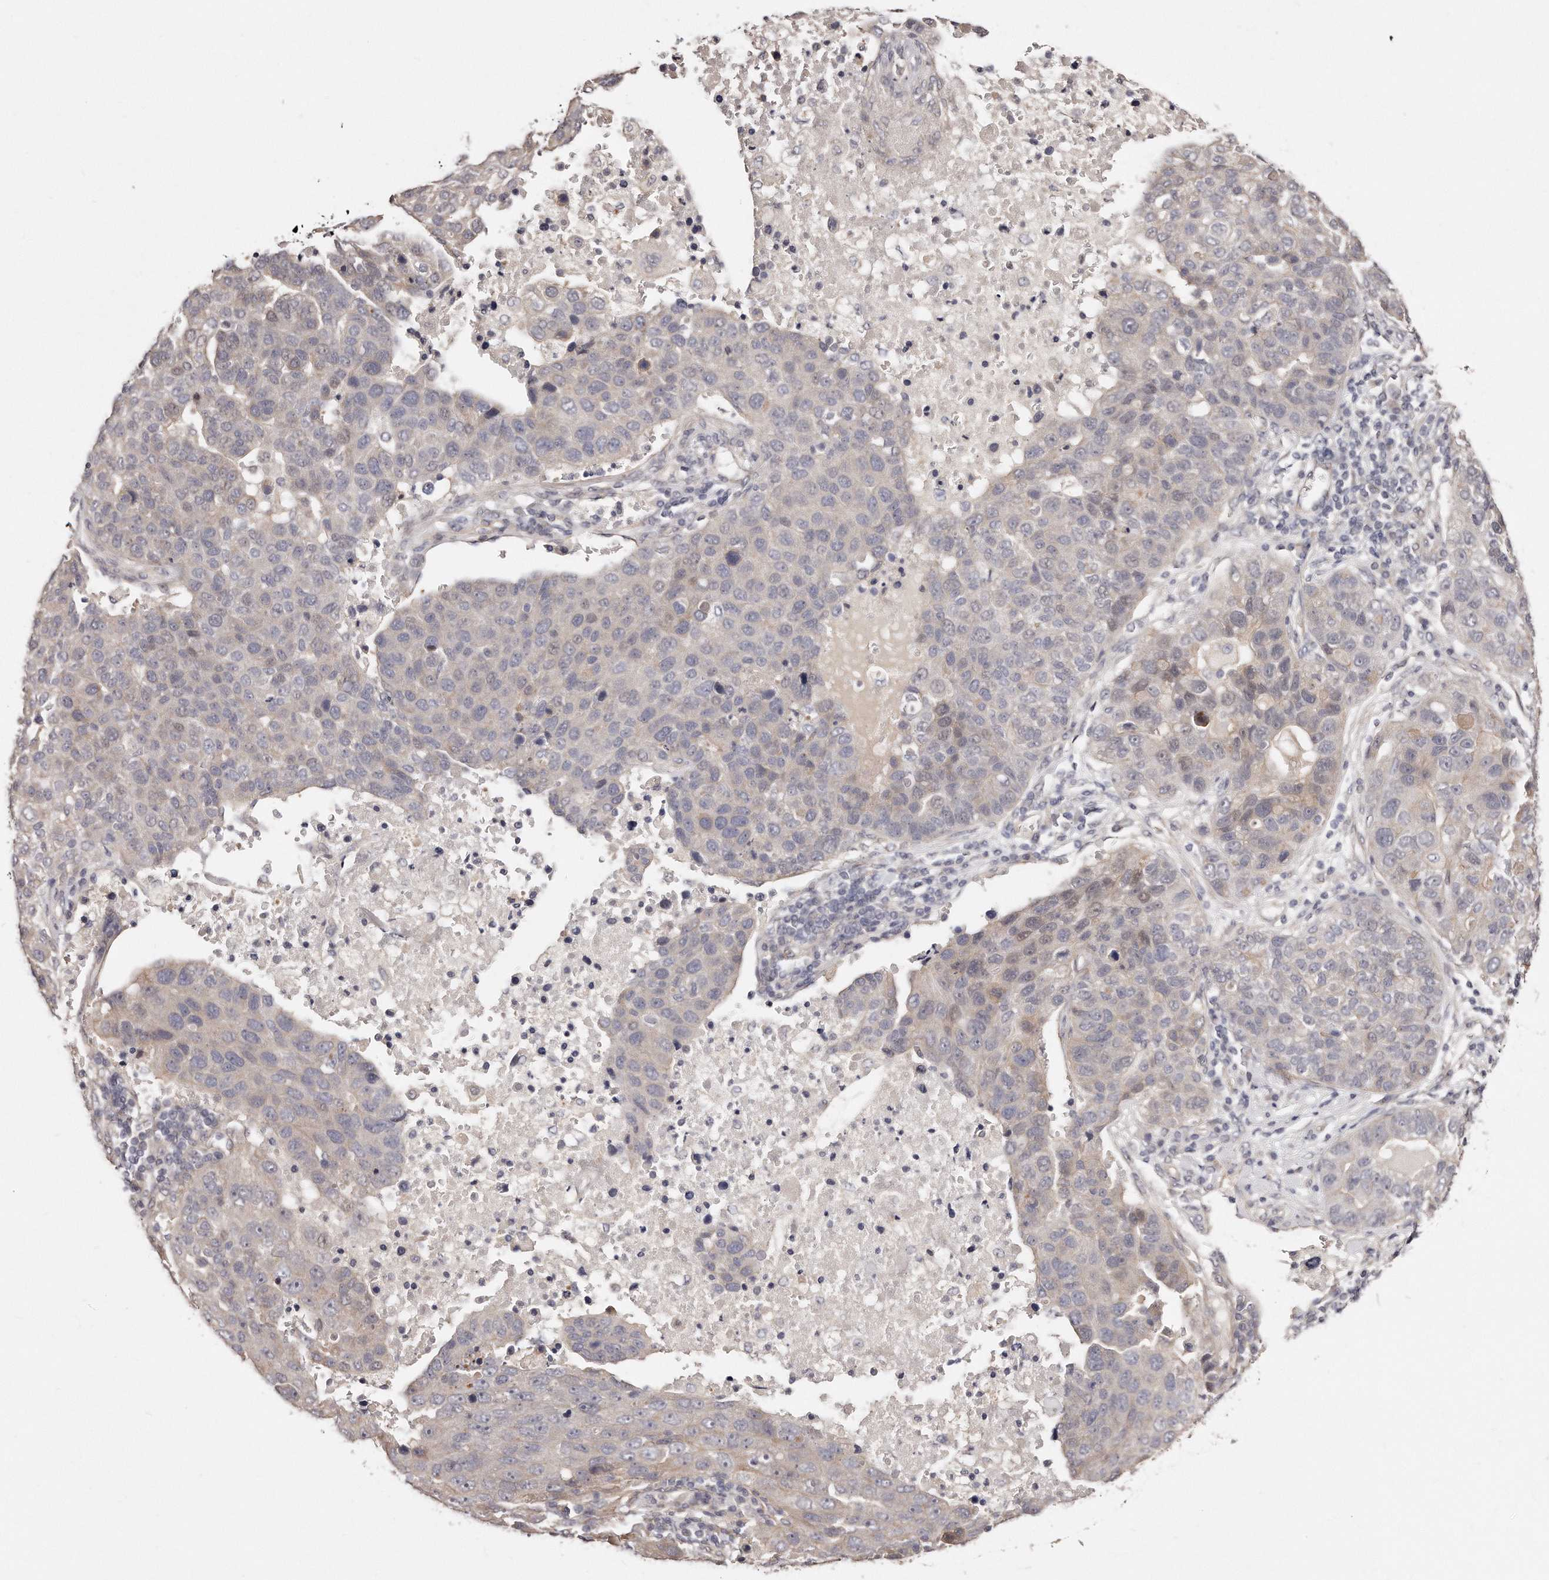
{"staining": {"intensity": "negative", "quantity": "none", "location": "none"}, "tissue": "pancreatic cancer", "cell_type": "Tumor cells", "image_type": "cancer", "snomed": [{"axis": "morphology", "description": "Adenocarcinoma, NOS"}, {"axis": "topography", "description": "Pancreas"}], "caption": "High magnification brightfield microscopy of adenocarcinoma (pancreatic) stained with DAB (brown) and counterstained with hematoxylin (blue): tumor cells show no significant positivity.", "gene": "CASZ1", "patient": {"sex": "female", "age": 61}}